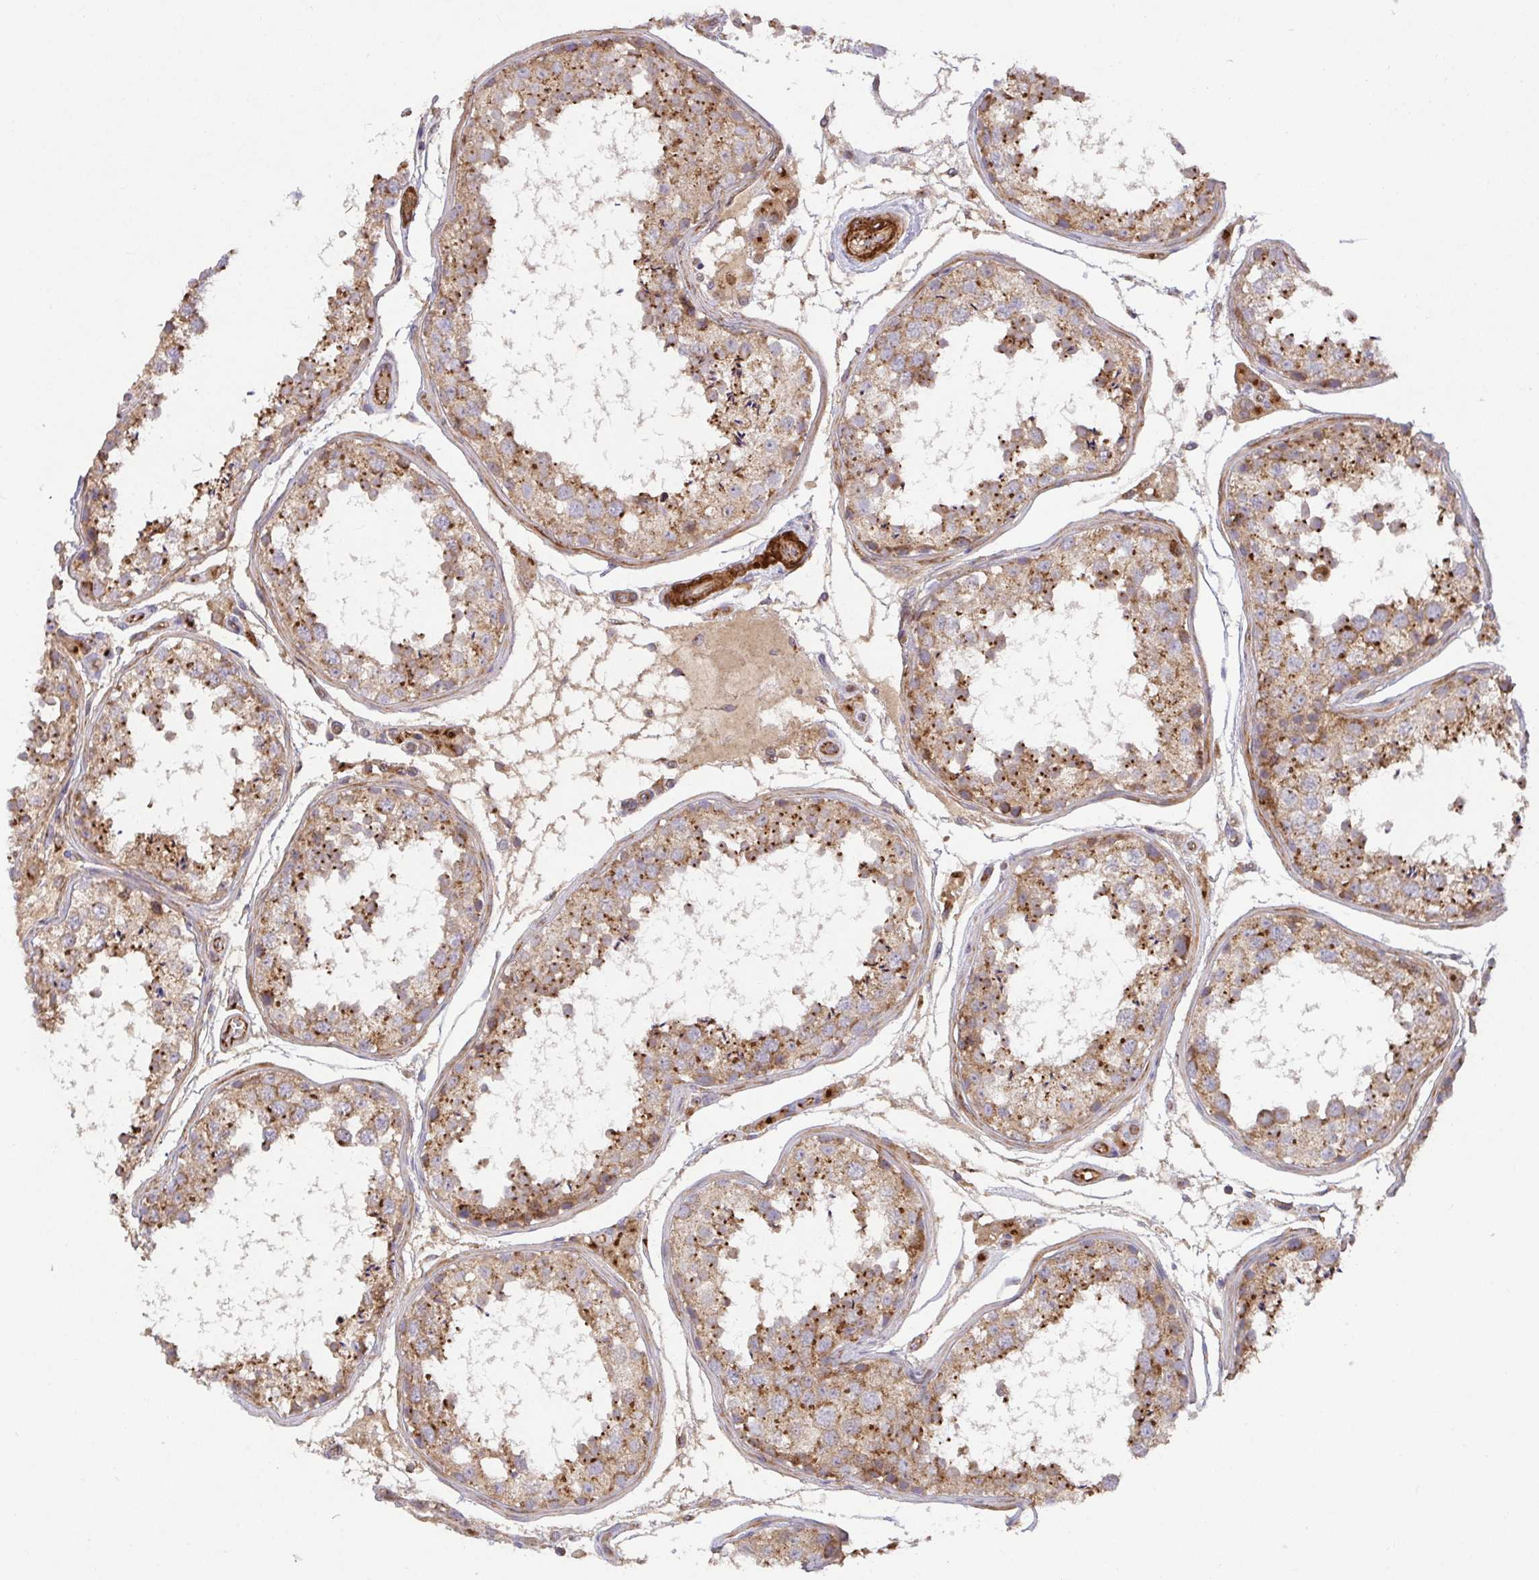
{"staining": {"intensity": "moderate", "quantity": ">75%", "location": "cytoplasmic/membranous"}, "tissue": "testis", "cell_type": "Cells in seminiferous ducts", "image_type": "normal", "snomed": [{"axis": "morphology", "description": "Normal tissue, NOS"}, {"axis": "topography", "description": "Testis"}], "caption": "The micrograph demonstrates staining of unremarkable testis, revealing moderate cytoplasmic/membranous protein staining (brown color) within cells in seminiferous ducts.", "gene": "TM9SF4", "patient": {"sex": "male", "age": 29}}